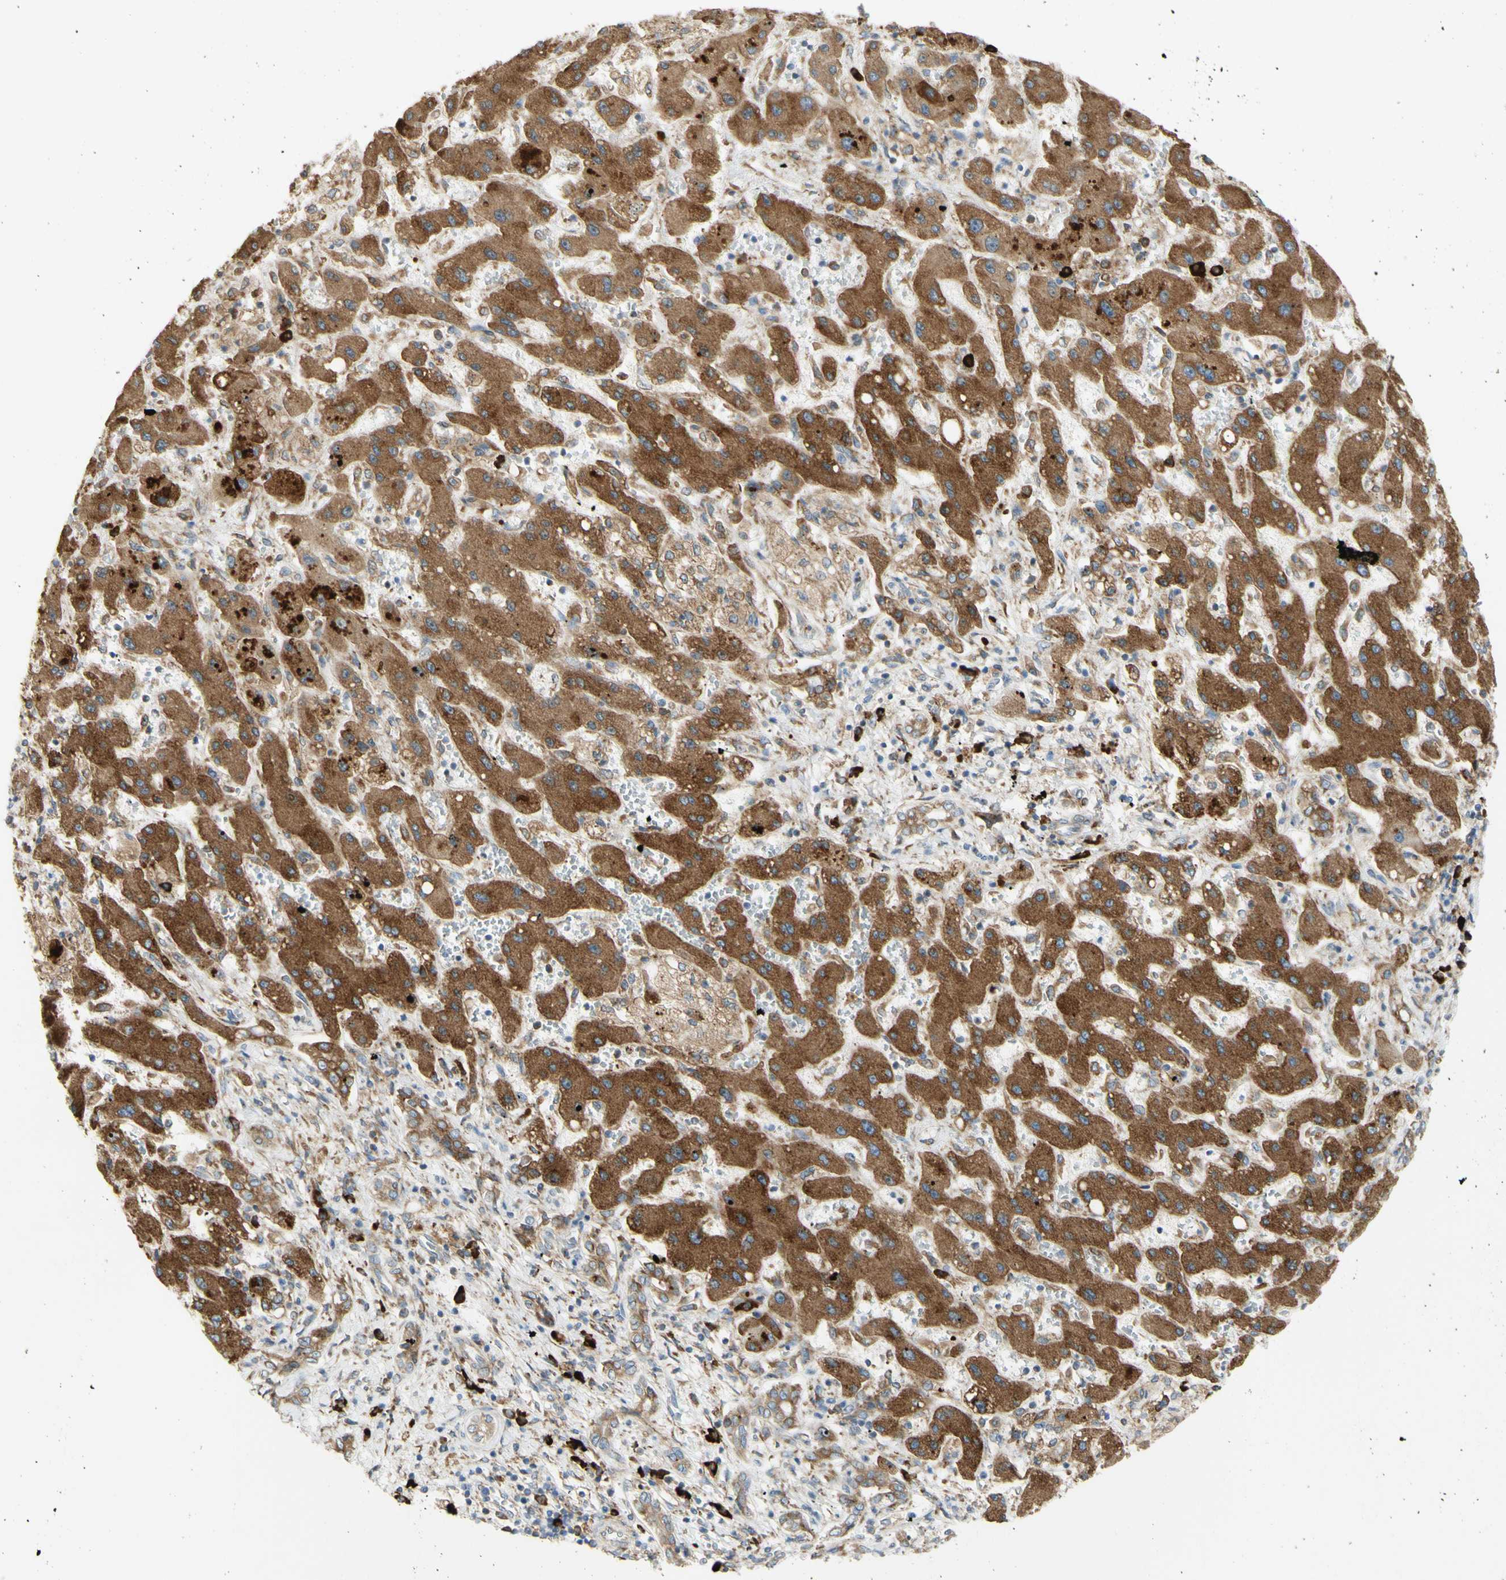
{"staining": {"intensity": "moderate", "quantity": ">75%", "location": "cytoplasmic/membranous"}, "tissue": "liver cancer", "cell_type": "Tumor cells", "image_type": "cancer", "snomed": [{"axis": "morphology", "description": "Cholangiocarcinoma"}, {"axis": "topography", "description": "Liver"}], "caption": "Immunohistochemical staining of liver cholangiocarcinoma demonstrates moderate cytoplasmic/membranous protein staining in about >75% of tumor cells. (brown staining indicates protein expression, while blue staining denotes nuclei).", "gene": "MANF", "patient": {"sex": "male", "age": 50}}